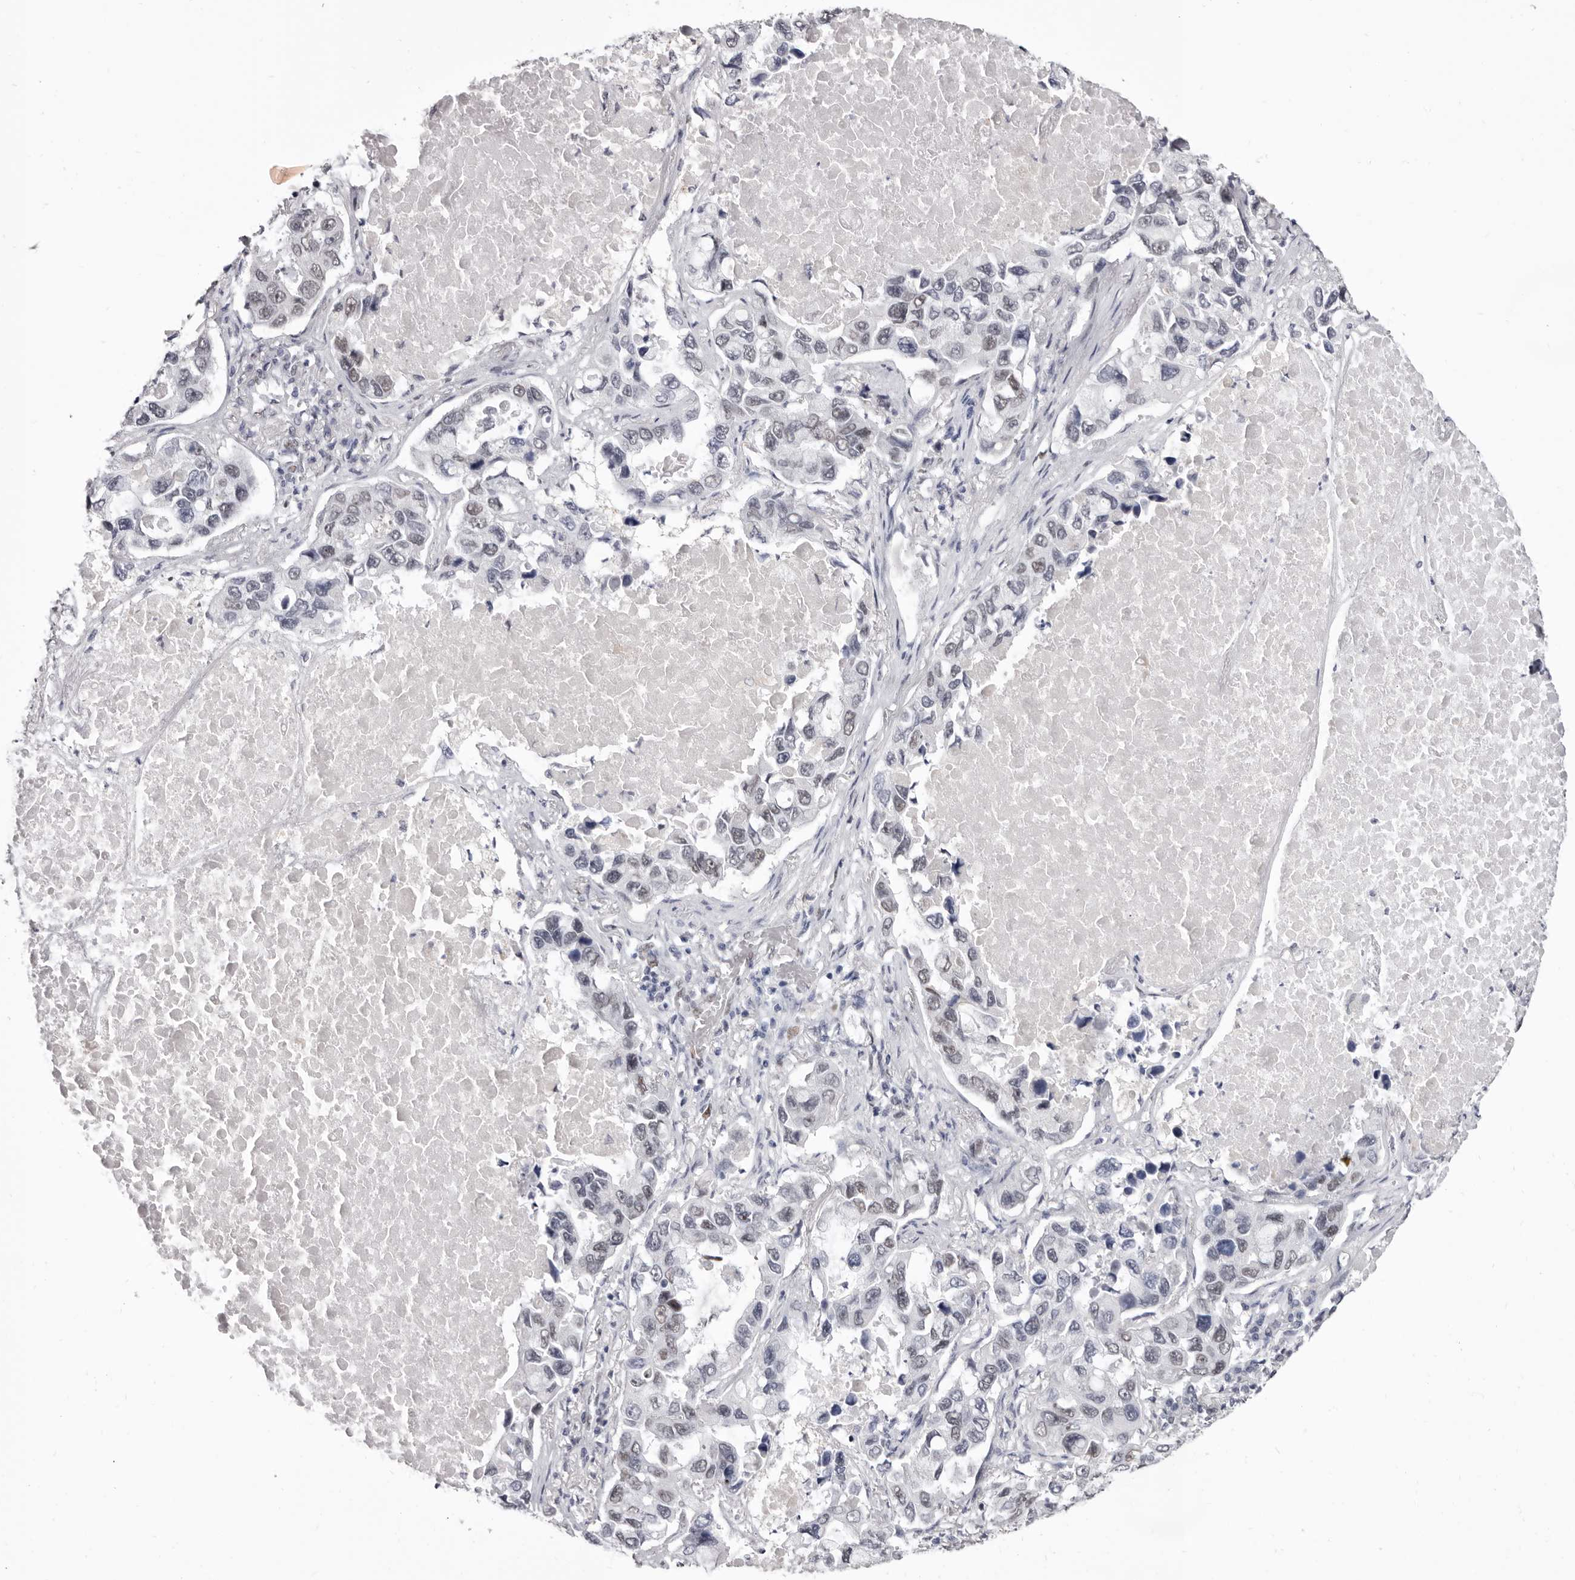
{"staining": {"intensity": "moderate", "quantity": "<25%", "location": "nuclear"}, "tissue": "lung cancer", "cell_type": "Tumor cells", "image_type": "cancer", "snomed": [{"axis": "morphology", "description": "Adenocarcinoma, NOS"}, {"axis": "topography", "description": "Lung"}], "caption": "Immunohistochemical staining of human lung adenocarcinoma displays low levels of moderate nuclear staining in about <25% of tumor cells.", "gene": "ZNF326", "patient": {"sex": "male", "age": 64}}